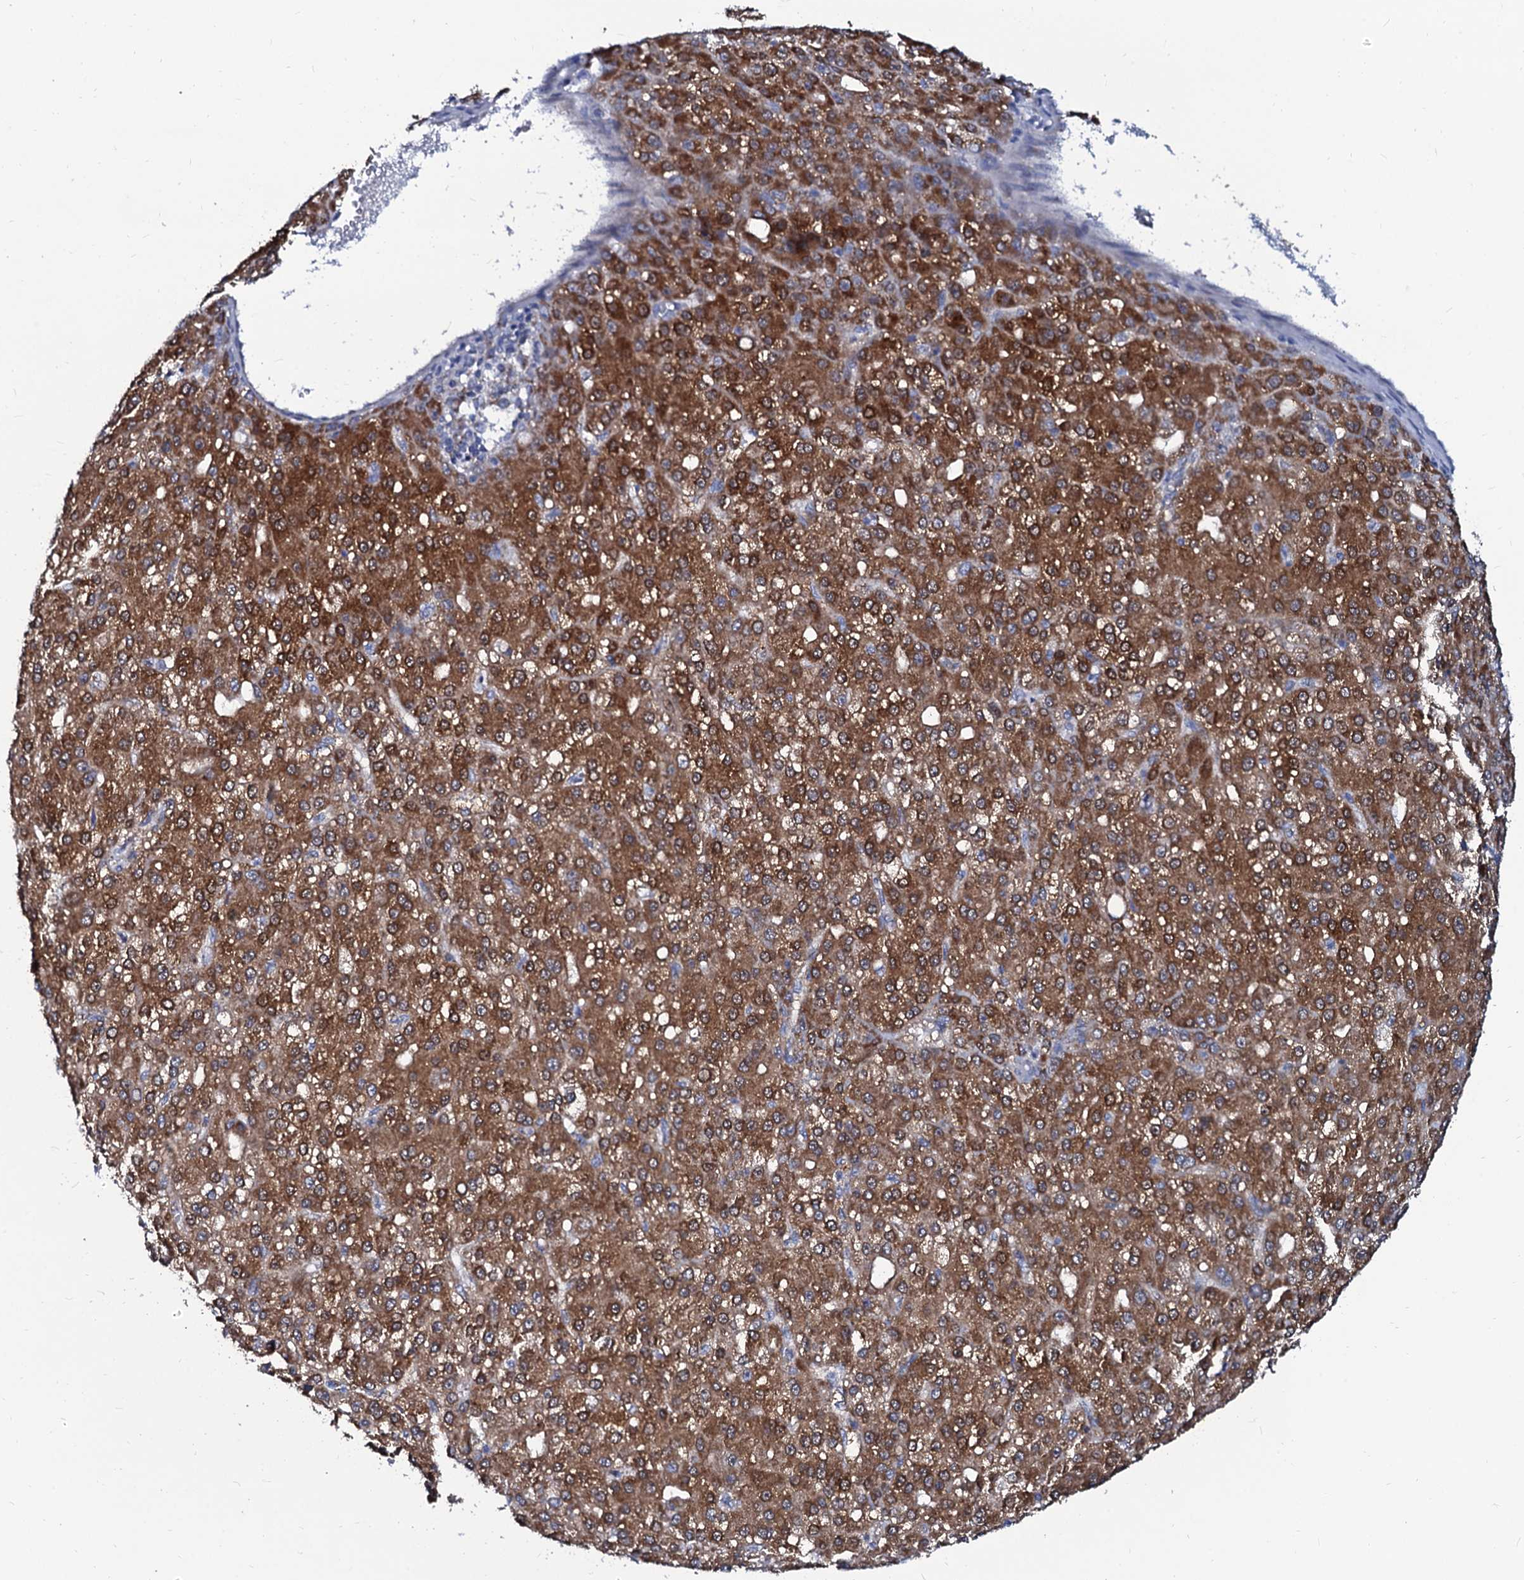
{"staining": {"intensity": "strong", "quantity": "25%-75%", "location": "cytoplasmic/membranous"}, "tissue": "liver cancer", "cell_type": "Tumor cells", "image_type": "cancer", "snomed": [{"axis": "morphology", "description": "Carcinoma, Hepatocellular, NOS"}, {"axis": "topography", "description": "Liver"}], "caption": "Hepatocellular carcinoma (liver) was stained to show a protein in brown. There is high levels of strong cytoplasmic/membranous expression in approximately 25%-75% of tumor cells. The staining was performed using DAB (3,3'-diaminobenzidine), with brown indicating positive protein expression. Nuclei are stained blue with hematoxylin.", "gene": "SLC37A4", "patient": {"sex": "male", "age": 67}}